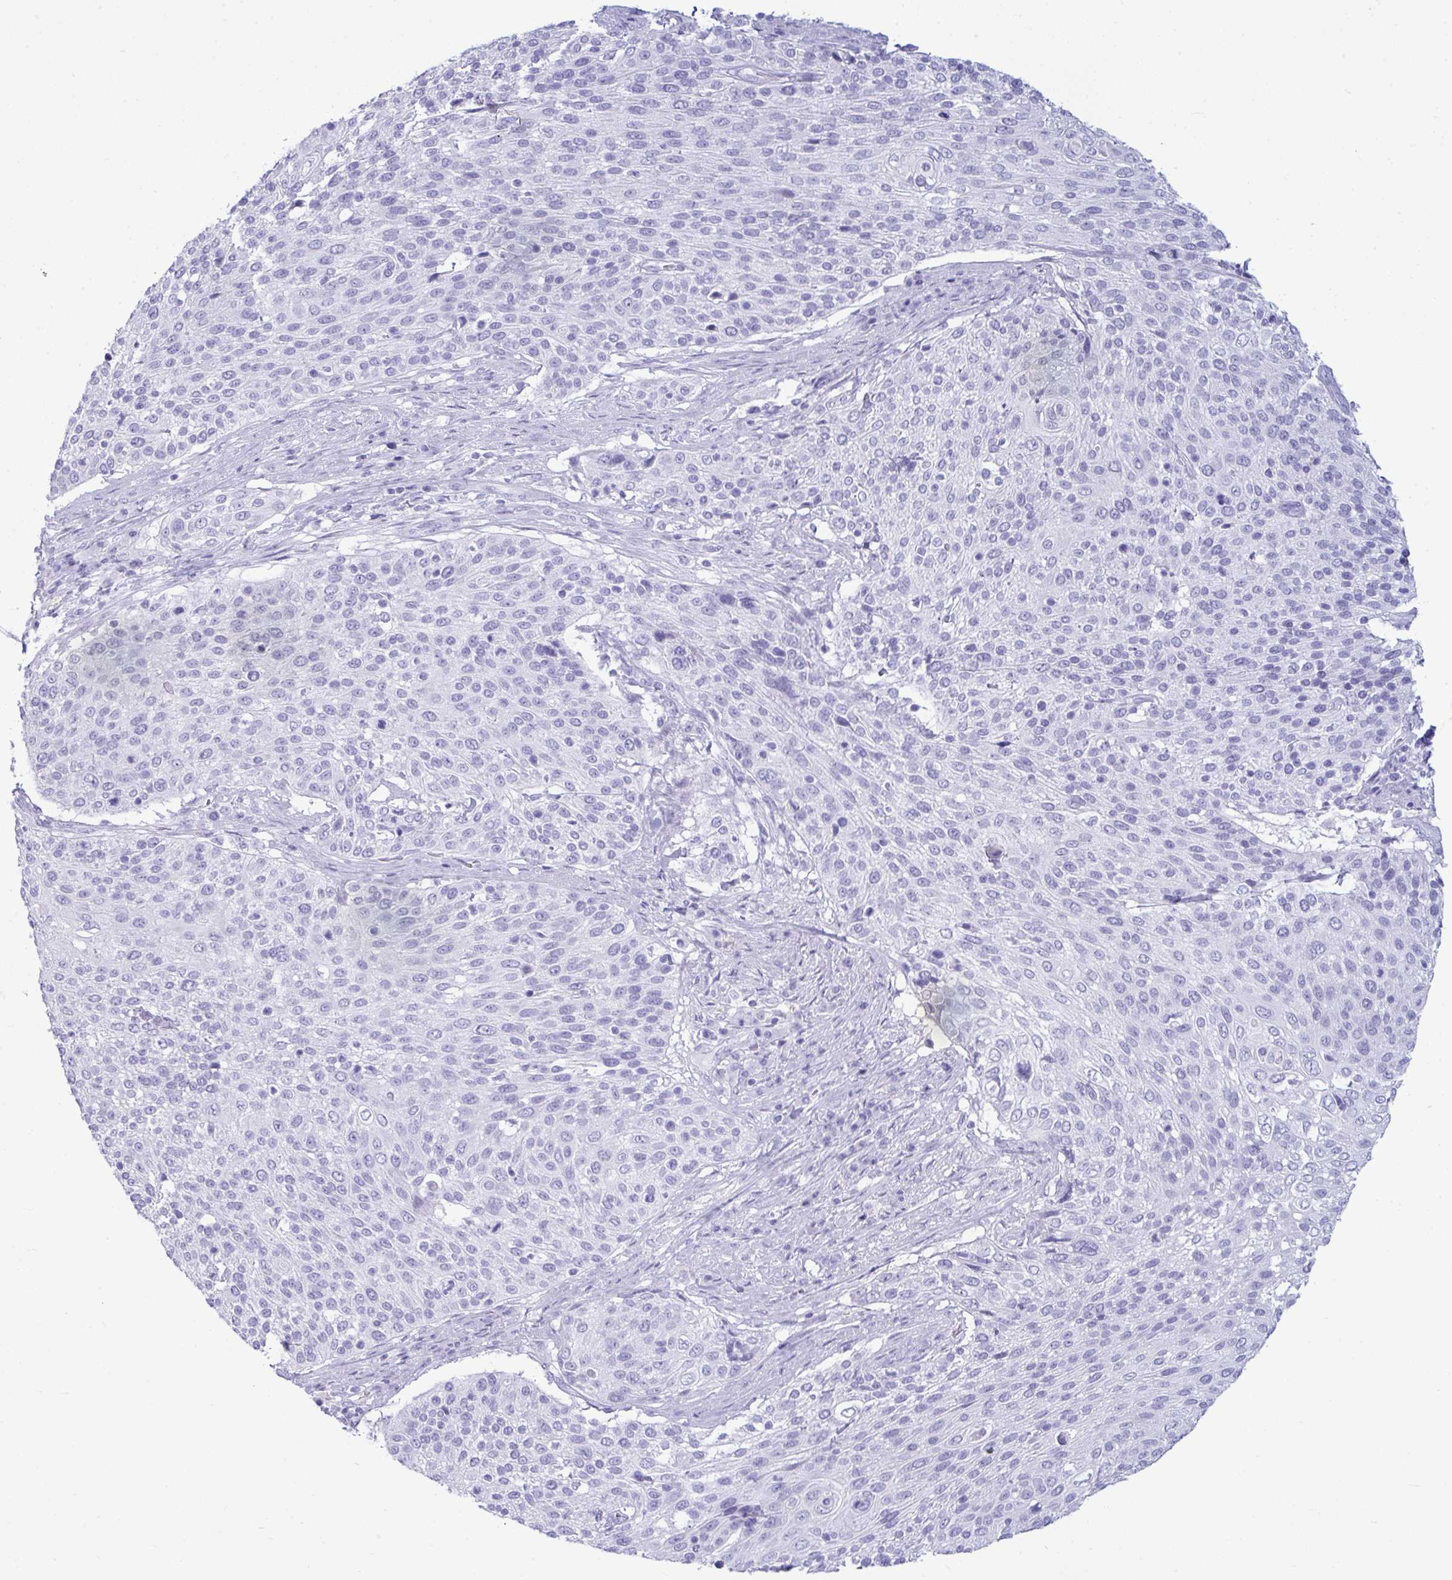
{"staining": {"intensity": "negative", "quantity": "none", "location": "none"}, "tissue": "cervical cancer", "cell_type": "Tumor cells", "image_type": "cancer", "snomed": [{"axis": "morphology", "description": "Squamous cell carcinoma, NOS"}, {"axis": "topography", "description": "Cervix"}], "caption": "High magnification brightfield microscopy of cervical squamous cell carcinoma stained with DAB (3,3'-diaminobenzidine) (brown) and counterstained with hematoxylin (blue): tumor cells show no significant positivity.", "gene": "ANKRD60", "patient": {"sex": "female", "age": 31}}